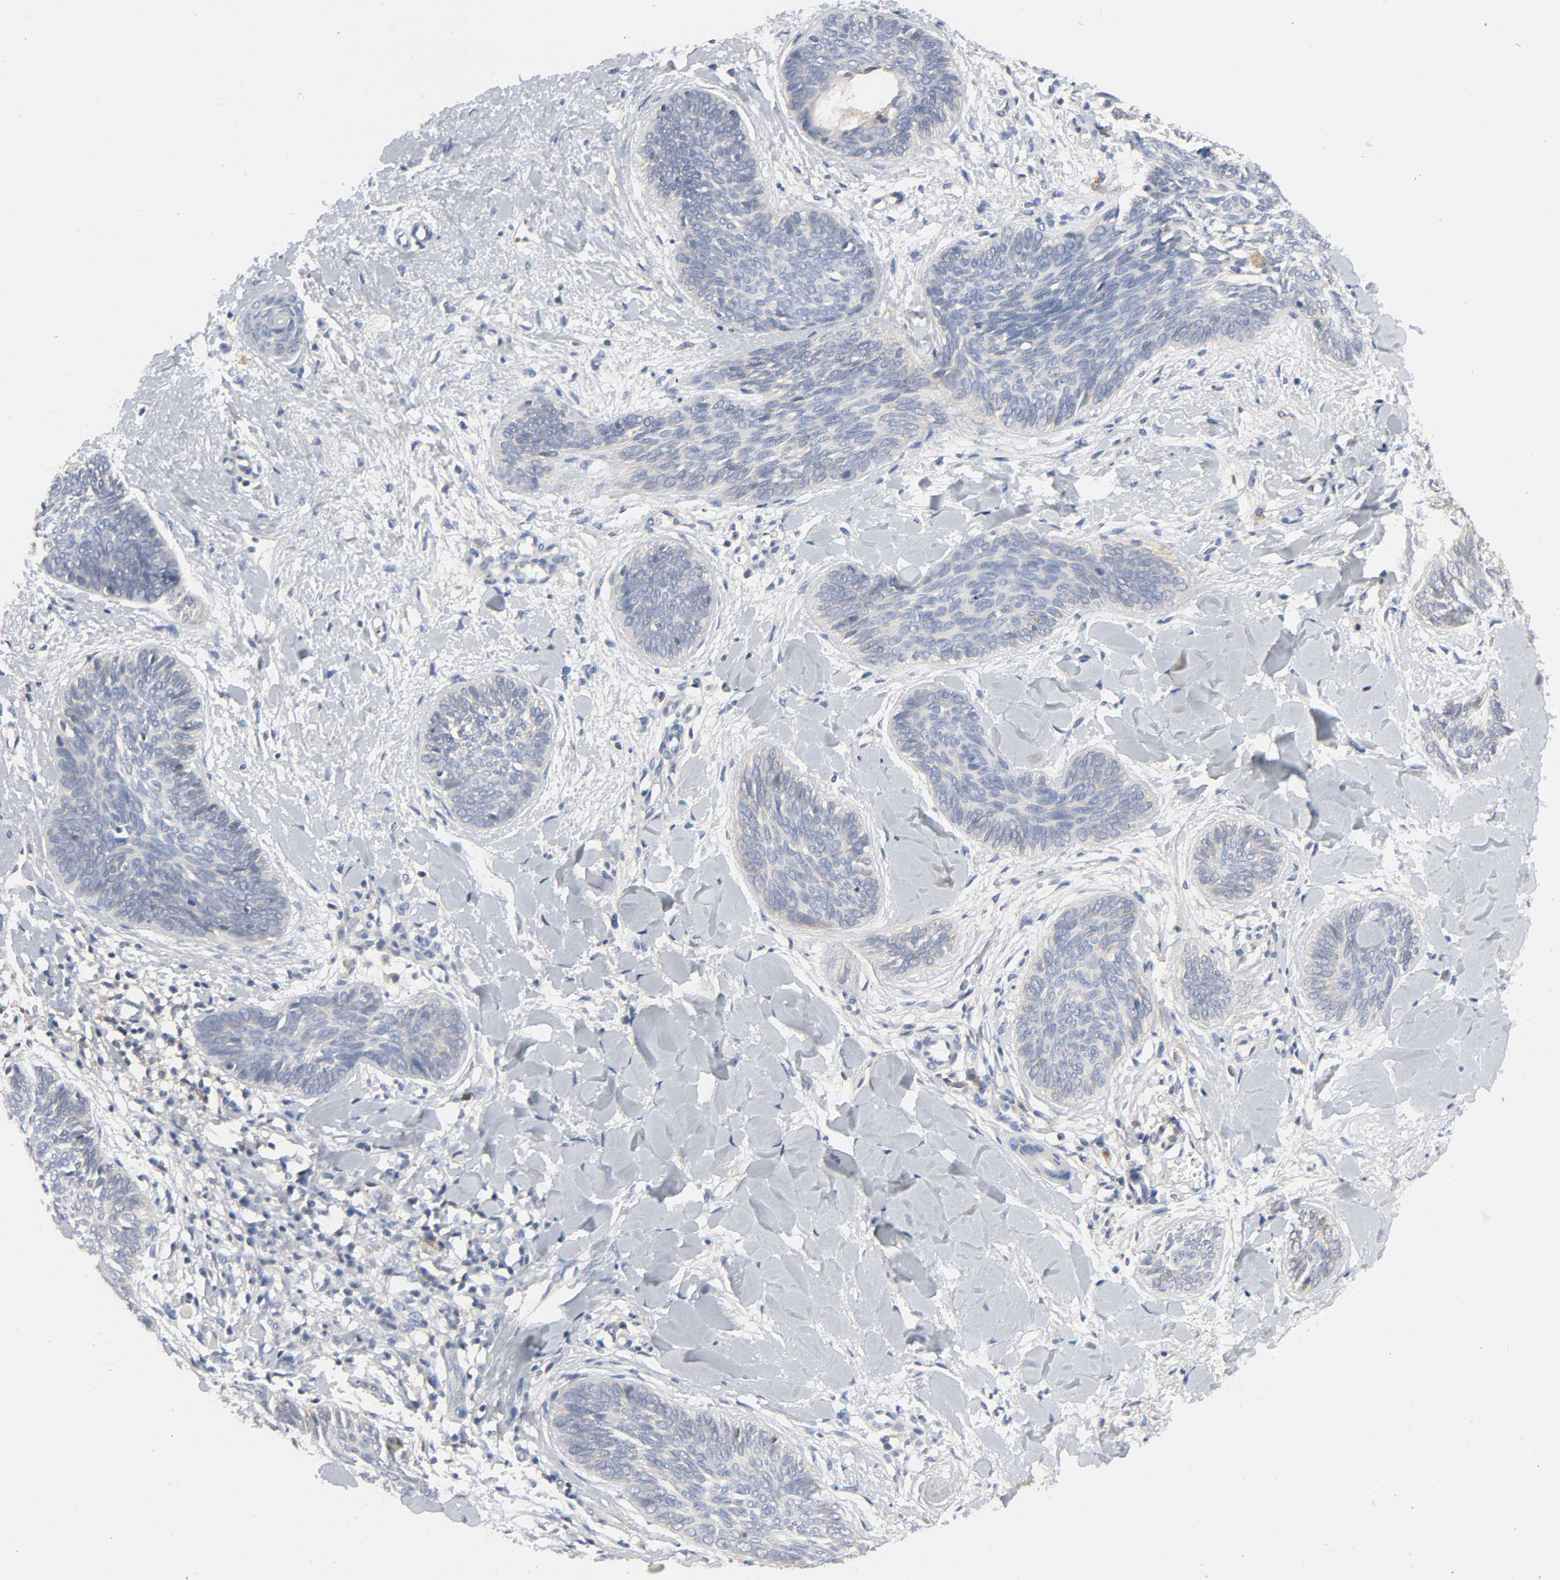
{"staining": {"intensity": "negative", "quantity": "none", "location": "none"}, "tissue": "skin cancer", "cell_type": "Tumor cells", "image_type": "cancer", "snomed": [{"axis": "morphology", "description": "Basal cell carcinoma"}, {"axis": "topography", "description": "Skin"}], "caption": "Skin basal cell carcinoma stained for a protein using IHC displays no positivity tumor cells.", "gene": "SRC", "patient": {"sex": "female", "age": 81}}